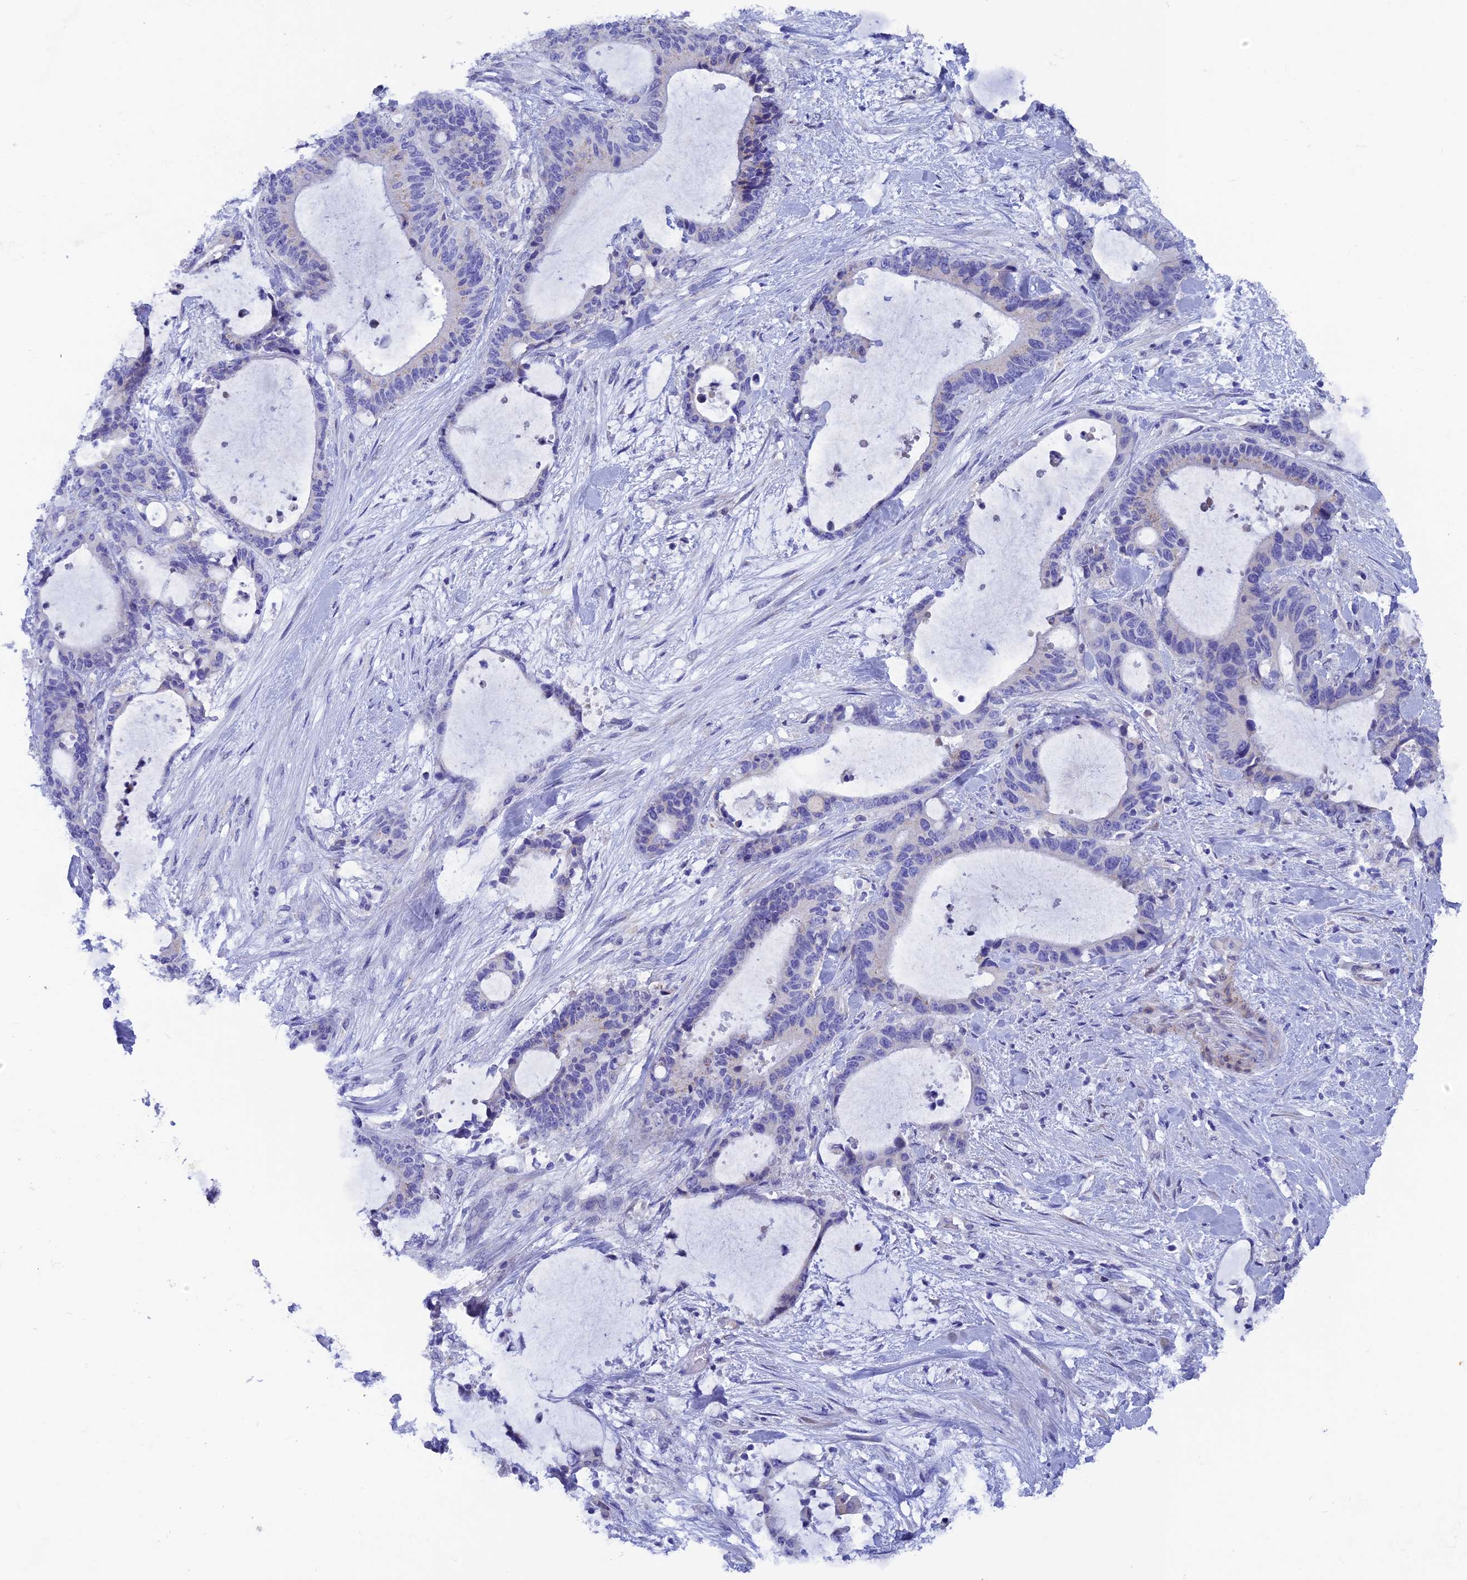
{"staining": {"intensity": "negative", "quantity": "none", "location": "none"}, "tissue": "liver cancer", "cell_type": "Tumor cells", "image_type": "cancer", "snomed": [{"axis": "morphology", "description": "Normal tissue, NOS"}, {"axis": "morphology", "description": "Cholangiocarcinoma"}, {"axis": "topography", "description": "Liver"}, {"axis": "topography", "description": "Peripheral nerve tissue"}], "caption": "IHC image of liver cancer (cholangiocarcinoma) stained for a protein (brown), which shows no expression in tumor cells.", "gene": "AK4", "patient": {"sex": "female", "age": 73}}